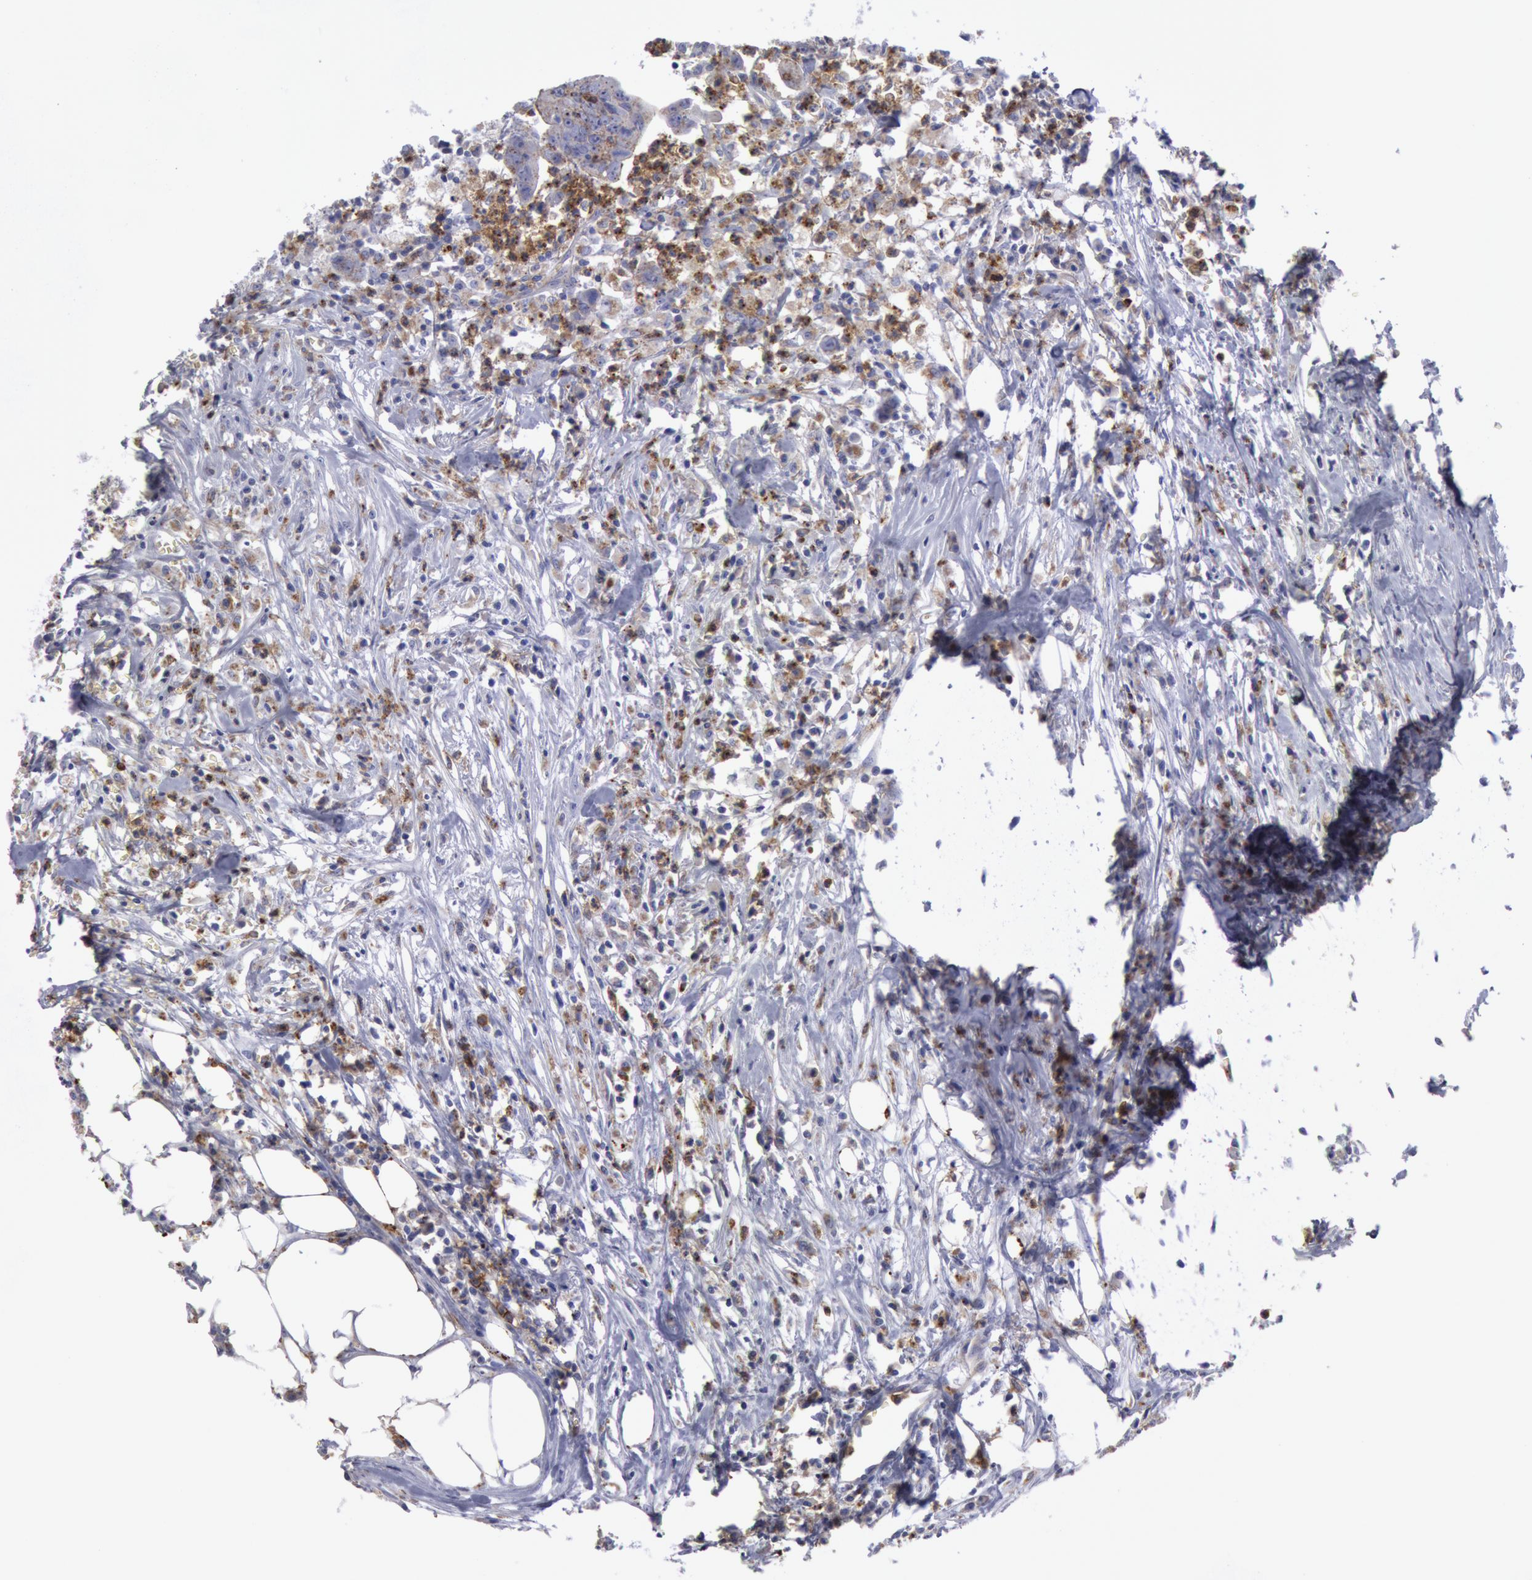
{"staining": {"intensity": "weak", "quantity": "25%-75%", "location": "cytoplasmic/membranous"}, "tissue": "colorectal cancer", "cell_type": "Tumor cells", "image_type": "cancer", "snomed": [{"axis": "morphology", "description": "Adenocarcinoma, NOS"}, {"axis": "topography", "description": "Colon"}], "caption": "Immunohistochemistry of human adenocarcinoma (colorectal) shows low levels of weak cytoplasmic/membranous positivity in approximately 25%-75% of tumor cells.", "gene": "FLOT1", "patient": {"sex": "male", "age": 55}}